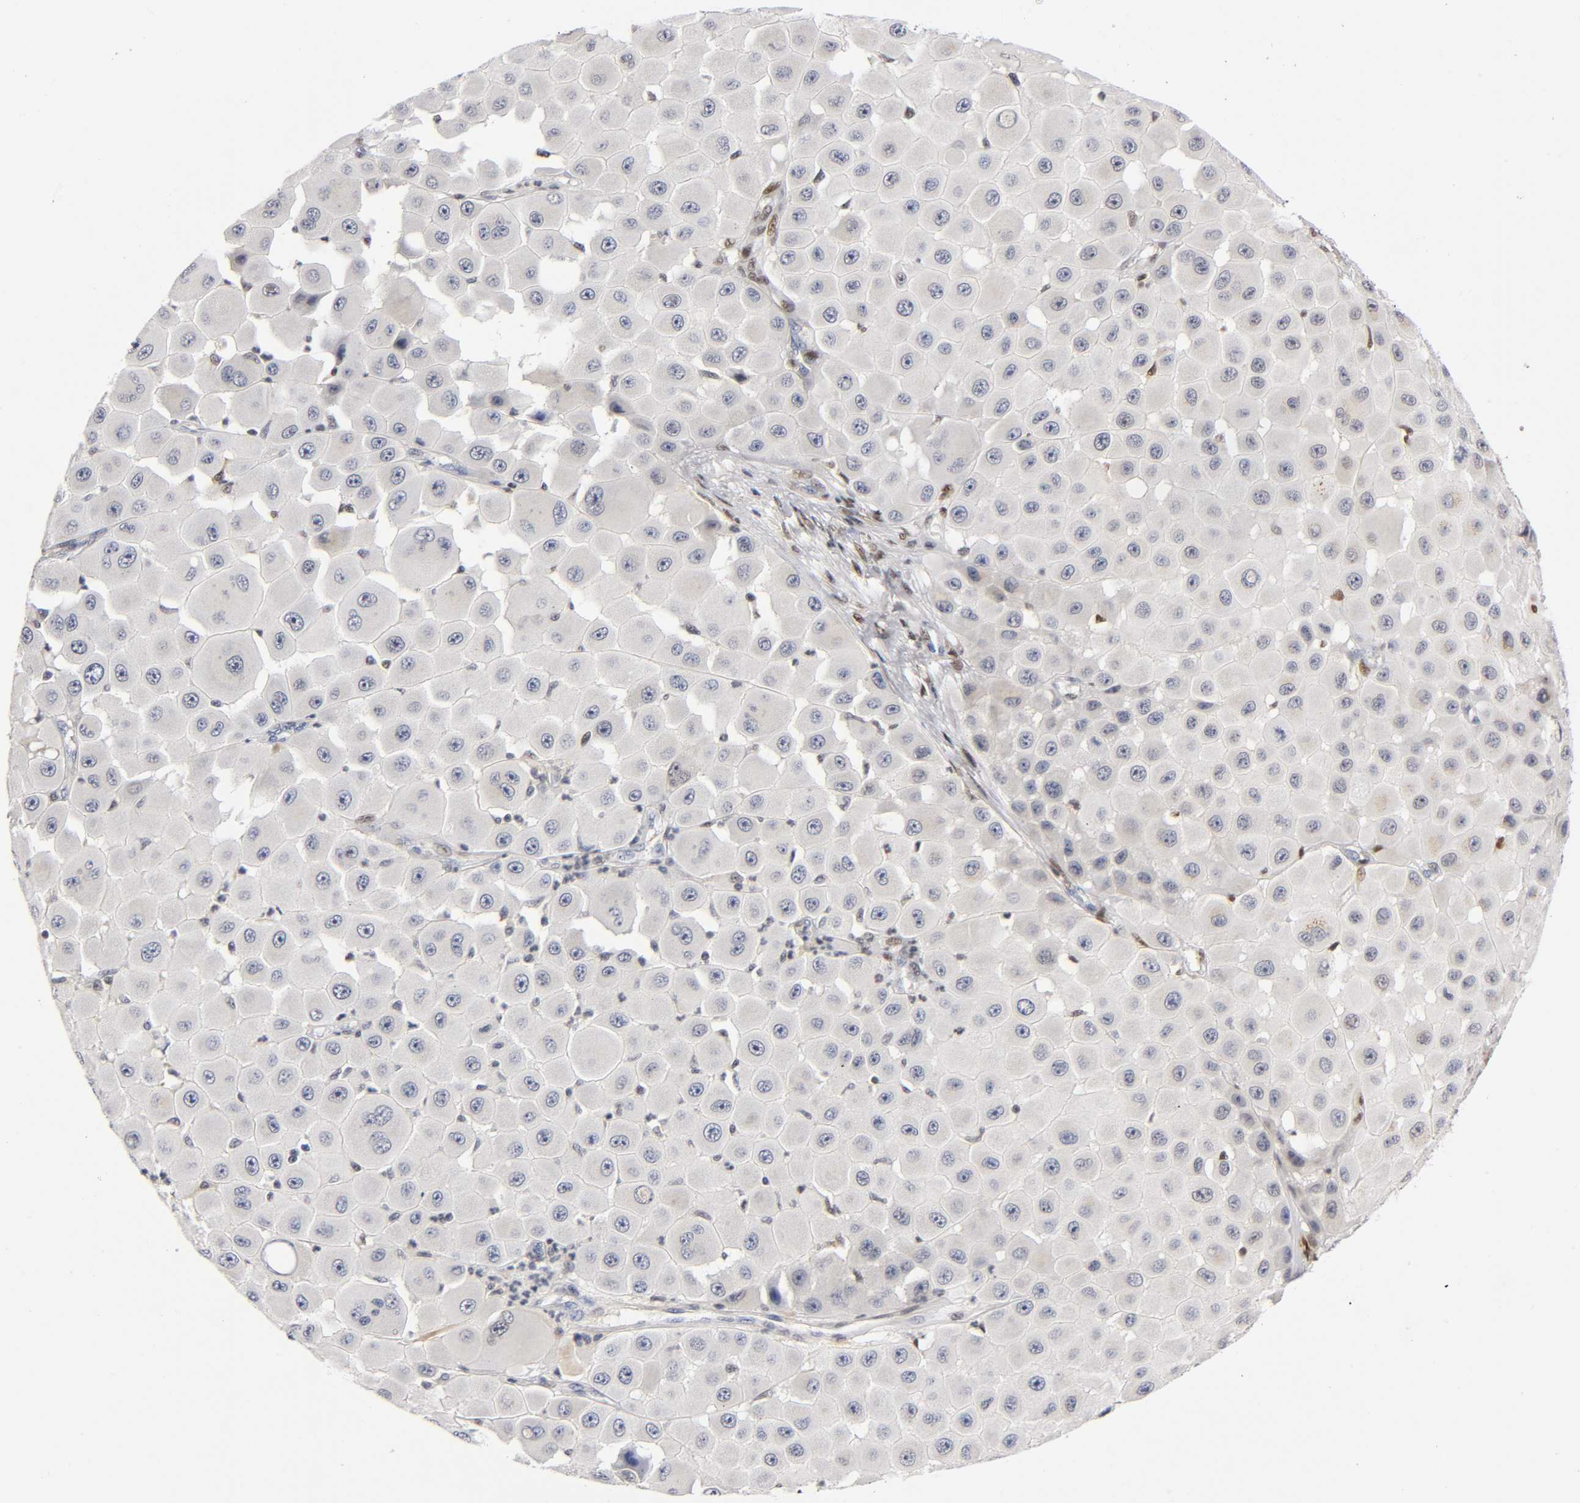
{"staining": {"intensity": "negative", "quantity": "none", "location": "none"}, "tissue": "melanoma", "cell_type": "Tumor cells", "image_type": "cancer", "snomed": [{"axis": "morphology", "description": "Malignant melanoma, NOS"}, {"axis": "topography", "description": "Skin"}], "caption": "Melanoma was stained to show a protein in brown. There is no significant staining in tumor cells.", "gene": "RUNX1", "patient": {"sex": "female", "age": 81}}